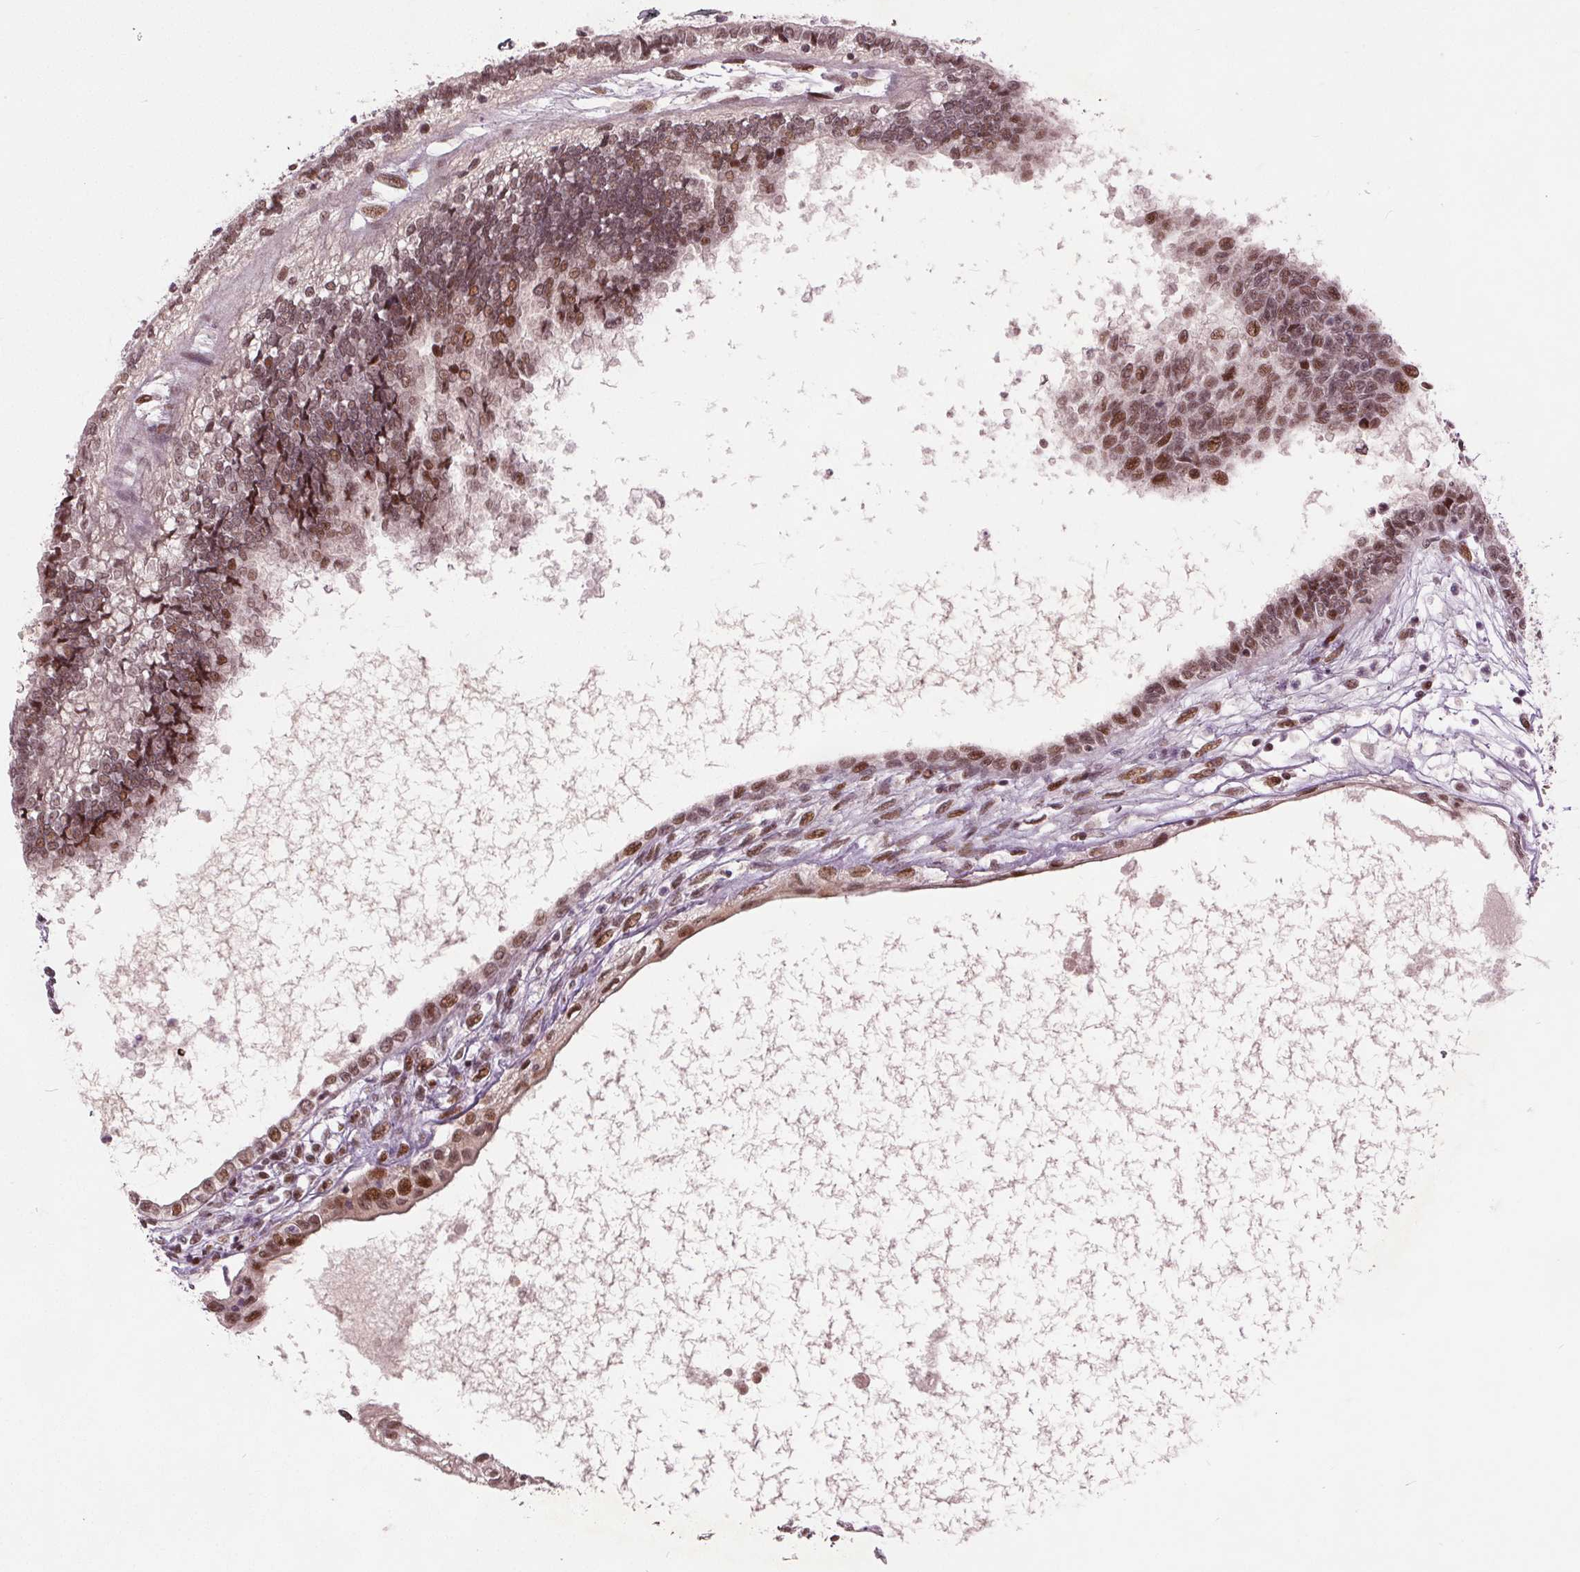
{"staining": {"intensity": "moderate", "quantity": ">75%", "location": "nuclear"}, "tissue": "testis cancer", "cell_type": "Tumor cells", "image_type": "cancer", "snomed": [{"axis": "morphology", "description": "Carcinoma, Embryonal, NOS"}, {"axis": "topography", "description": "Testis"}], "caption": "Embryonal carcinoma (testis) stained for a protein shows moderate nuclear positivity in tumor cells.", "gene": "TTC34", "patient": {"sex": "male", "age": 37}}